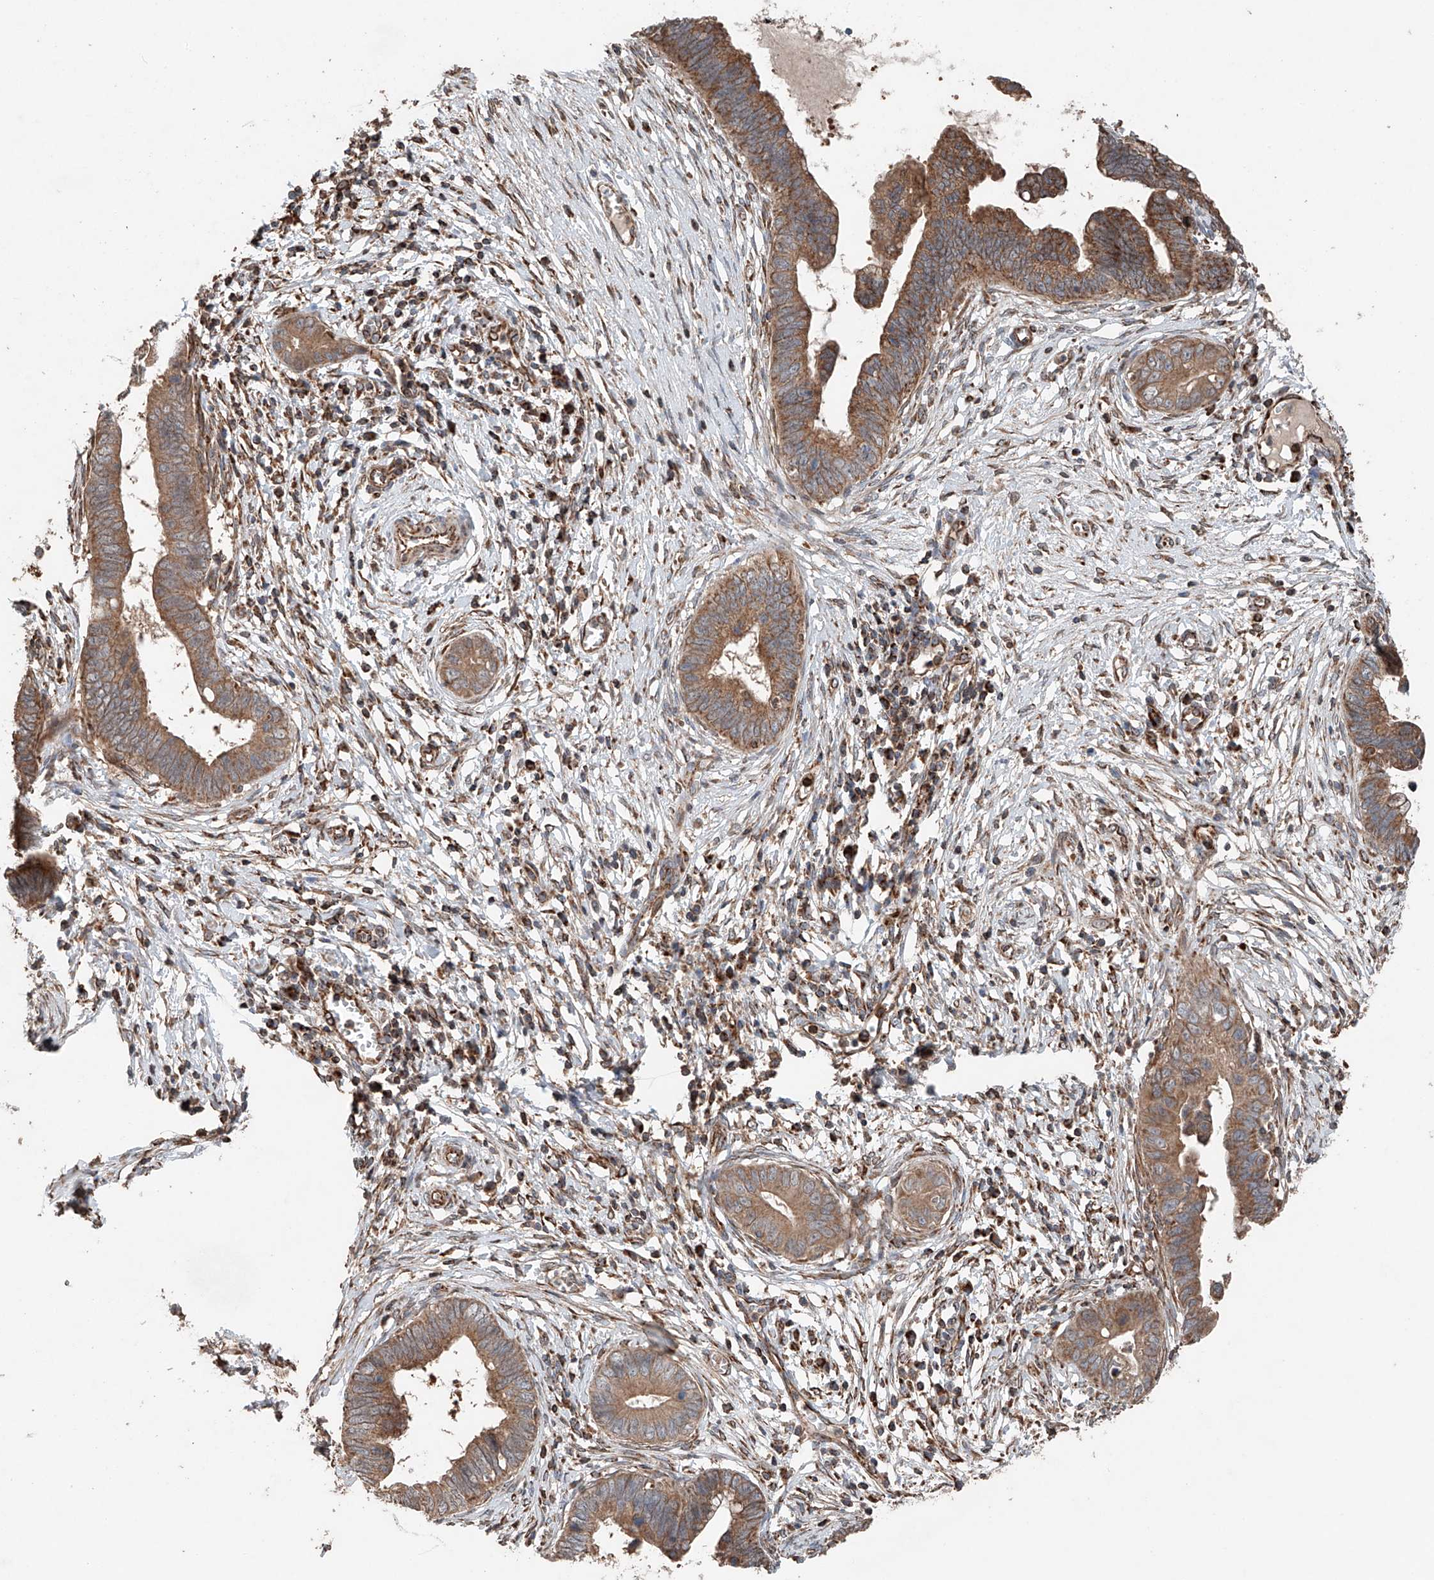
{"staining": {"intensity": "moderate", "quantity": ">75%", "location": "cytoplasmic/membranous"}, "tissue": "cervical cancer", "cell_type": "Tumor cells", "image_type": "cancer", "snomed": [{"axis": "morphology", "description": "Adenocarcinoma, NOS"}, {"axis": "topography", "description": "Cervix"}], "caption": "This photomicrograph displays IHC staining of cervical adenocarcinoma, with medium moderate cytoplasmic/membranous positivity in approximately >75% of tumor cells.", "gene": "AP4B1", "patient": {"sex": "female", "age": 44}}